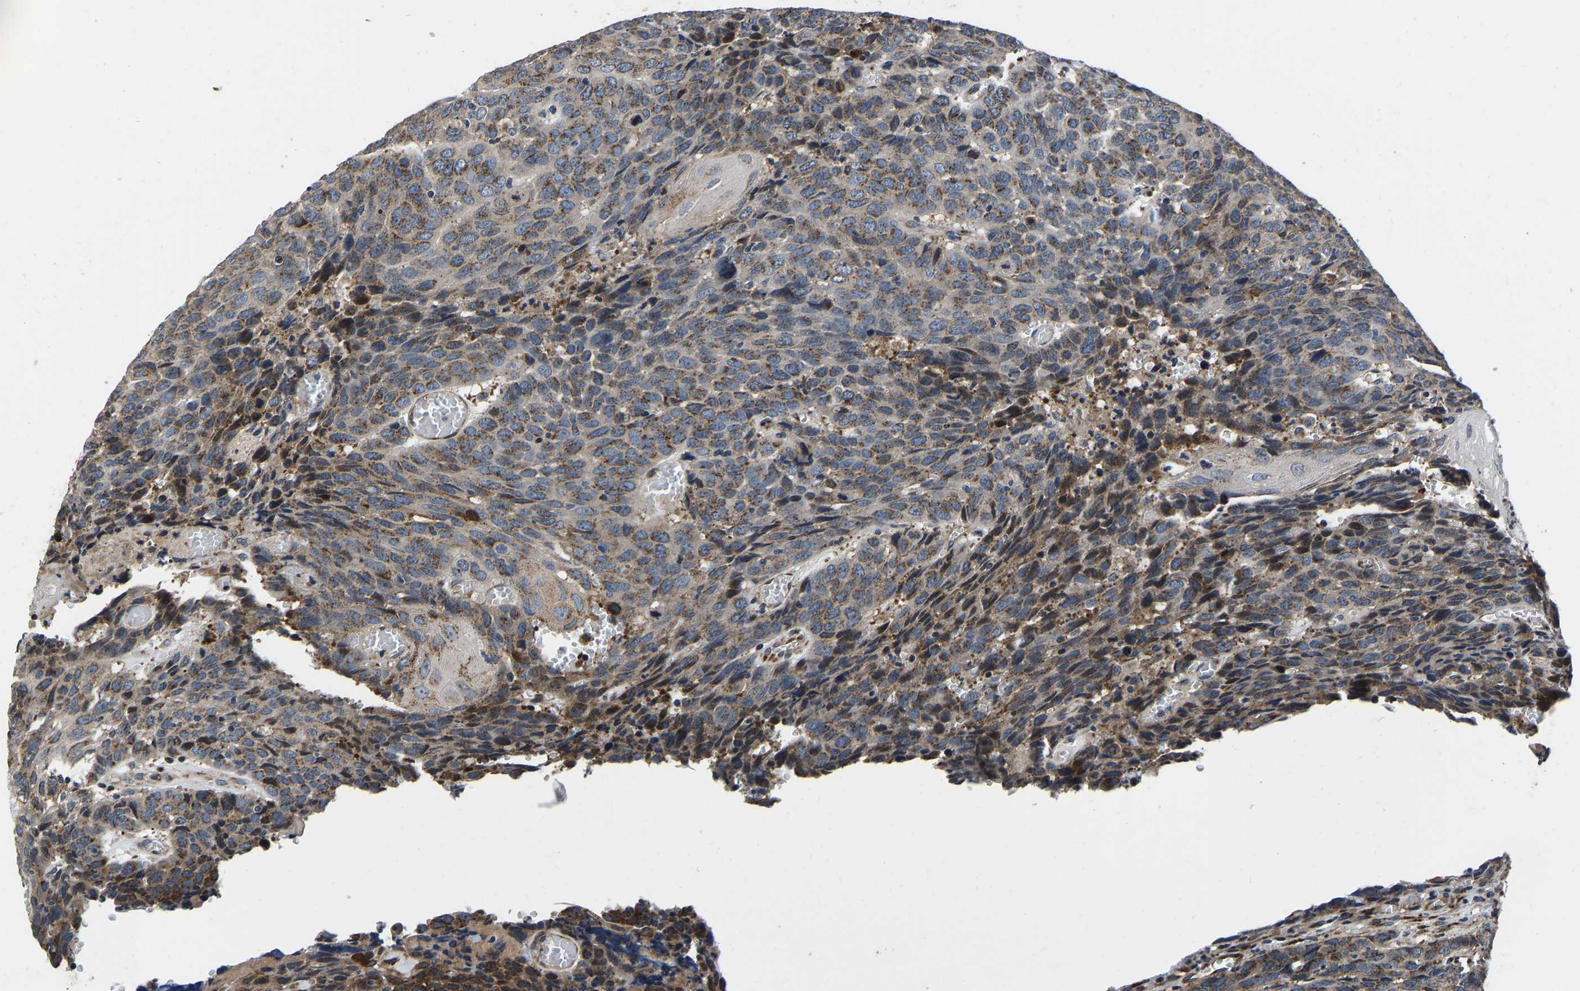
{"staining": {"intensity": "moderate", "quantity": ">75%", "location": "cytoplasmic/membranous"}, "tissue": "head and neck cancer", "cell_type": "Tumor cells", "image_type": "cancer", "snomed": [{"axis": "morphology", "description": "Squamous cell carcinoma, NOS"}, {"axis": "topography", "description": "Head-Neck"}], "caption": "Protein staining of squamous cell carcinoma (head and neck) tissue reveals moderate cytoplasmic/membranous positivity in about >75% of tumor cells.", "gene": "RABAC1", "patient": {"sex": "male", "age": 66}}